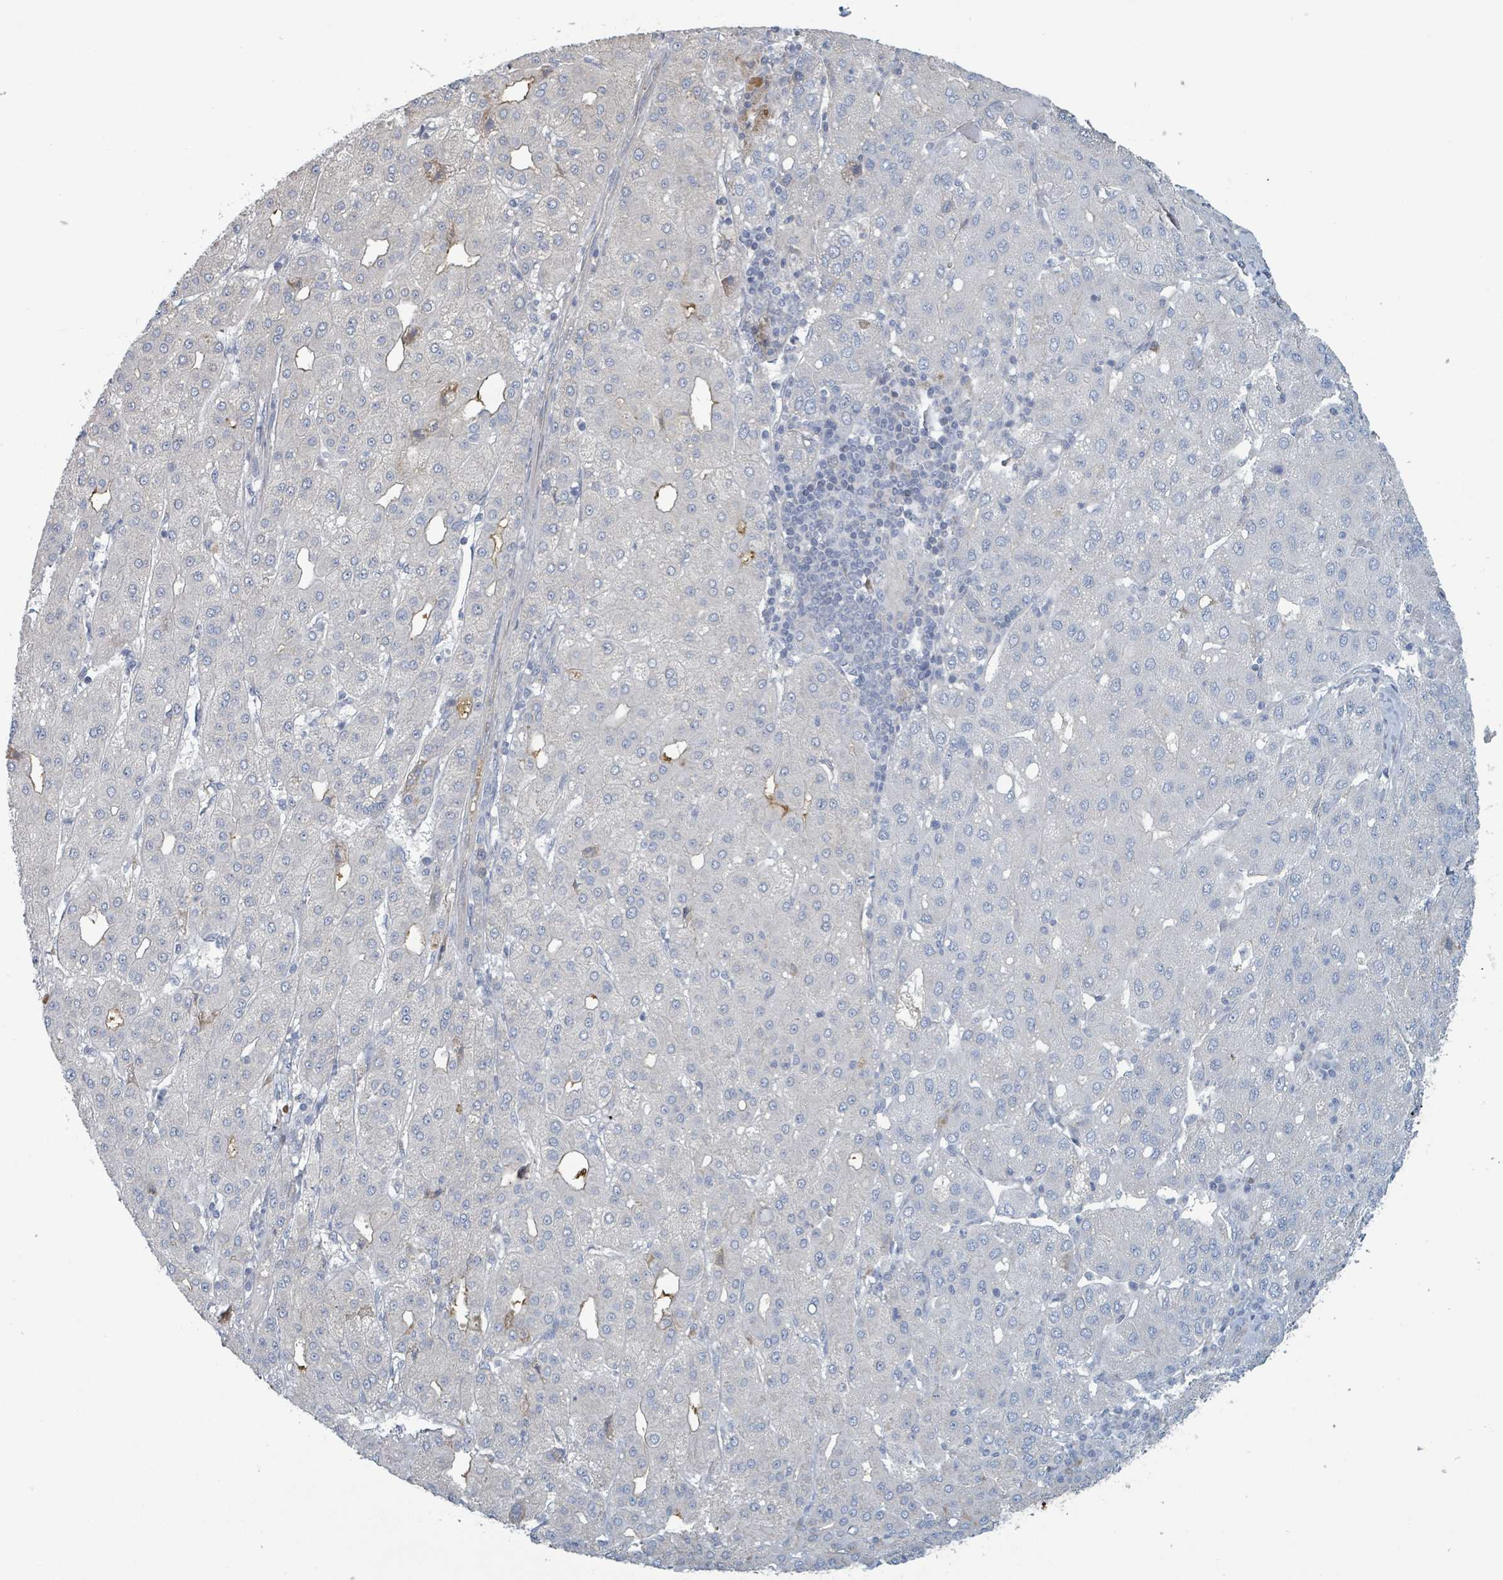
{"staining": {"intensity": "negative", "quantity": "none", "location": "none"}, "tissue": "liver cancer", "cell_type": "Tumor cells", "image_type": "cancer", "snomed": [{"axis": "morphology", "description": "Carcinoma, Hepatocellular, NOS"}, {"axis": "topography", "description": "Liver"}], "caption": "Liver cancer (hepatocellular carcinoma) was stained to show a protein in brown. There is no significant expression in tumor cells.", "gene": "RAB33B", "patient": {"sex": "male", "age": 65}}